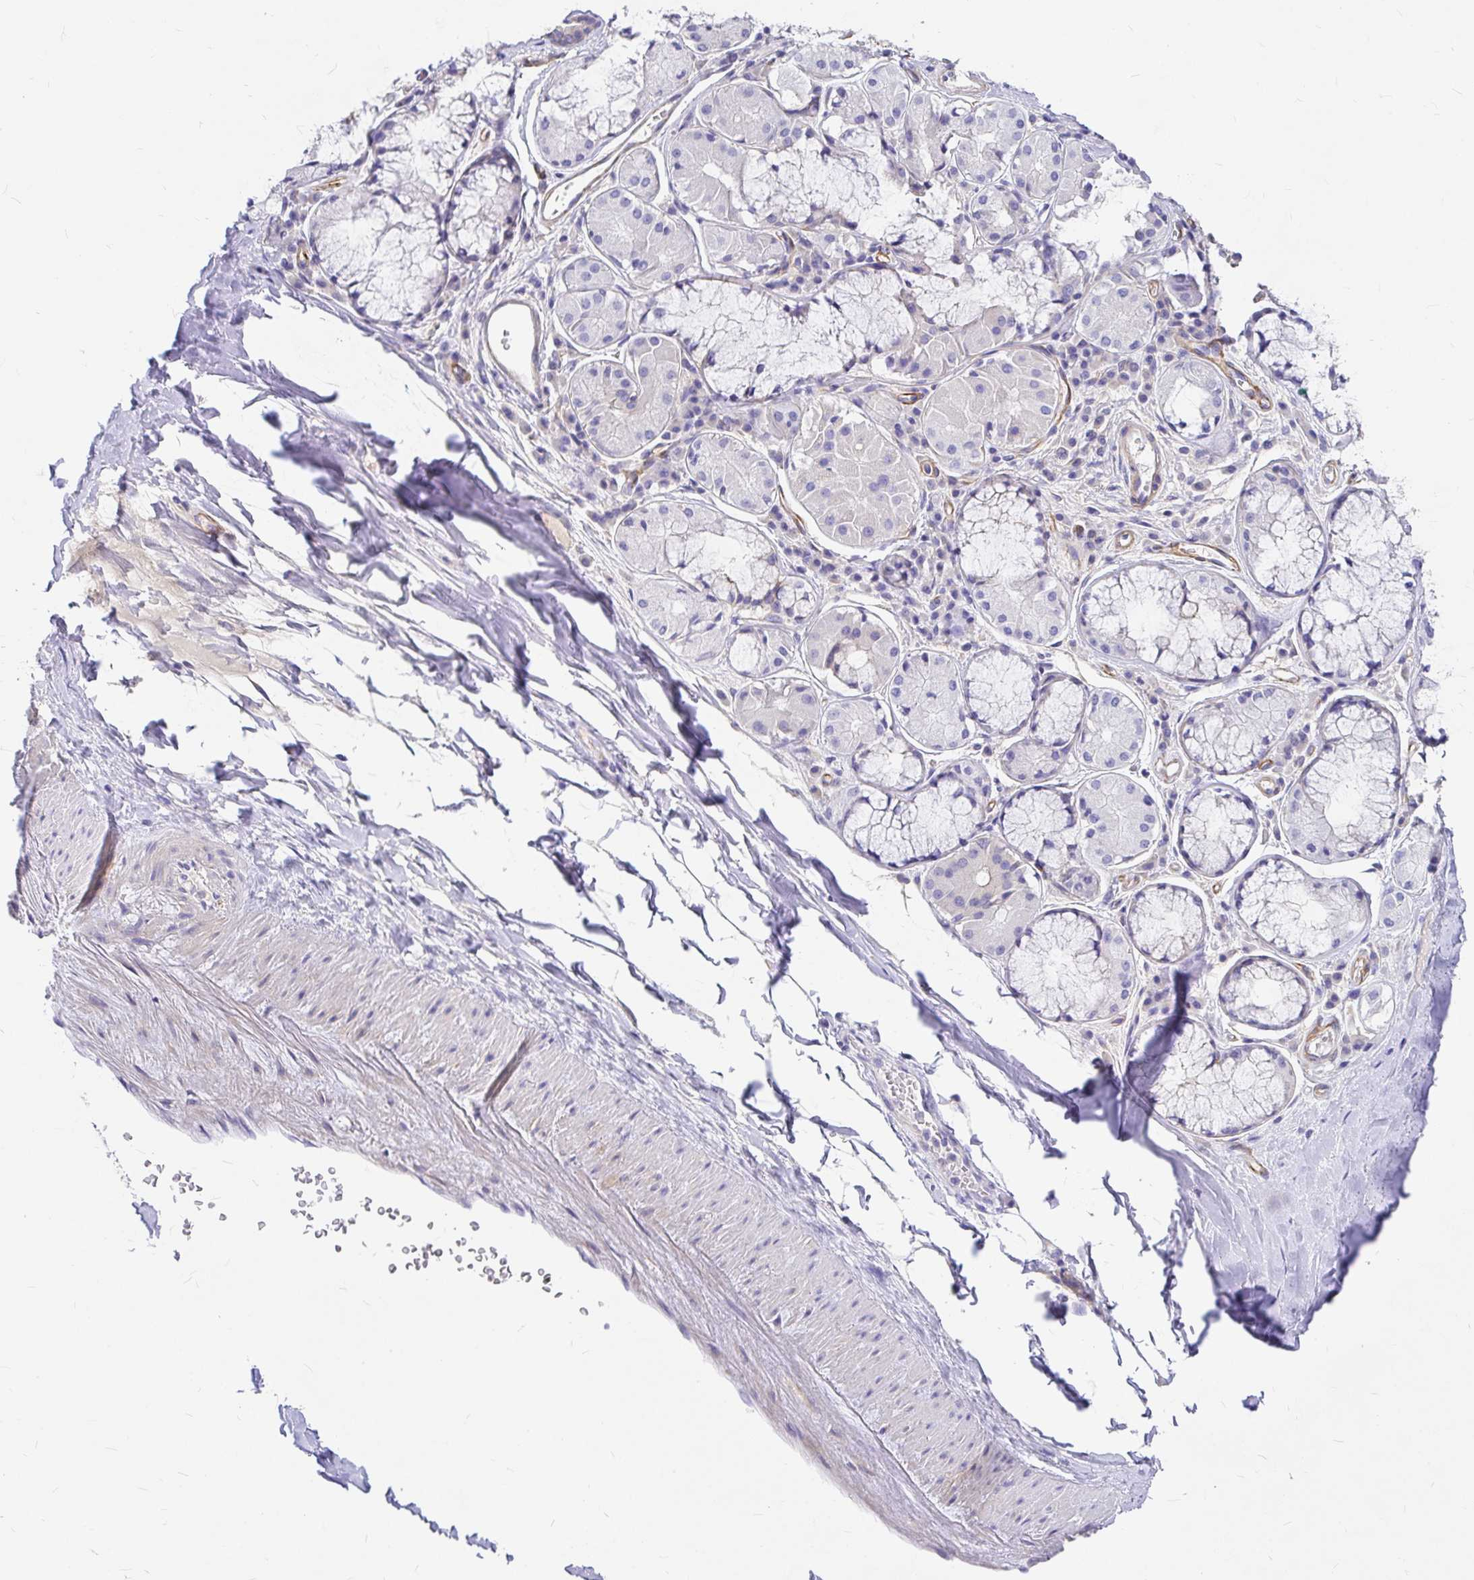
{"staining": {"intensity": "negative", "quantity": "none", "location": "none"}, "tissue": "soft tissue", "cell_type": "Chondrocytes", "image_type": "normal", "snomed": [{"axis": "morphology", "description": "Normal tissue, NOS"}, {"axis": "topography", "description": "Cartilage tissue"}, {"axis": "topography", "description": "Bronchus"}], "caption": "Benign soft tissue was stained to show a protein in brown. There is no significant staining in chondrocytes. Nuclei are stained in blue.", "gene": "MYO1B", "patient": {"sex": "male", "age": 64}}